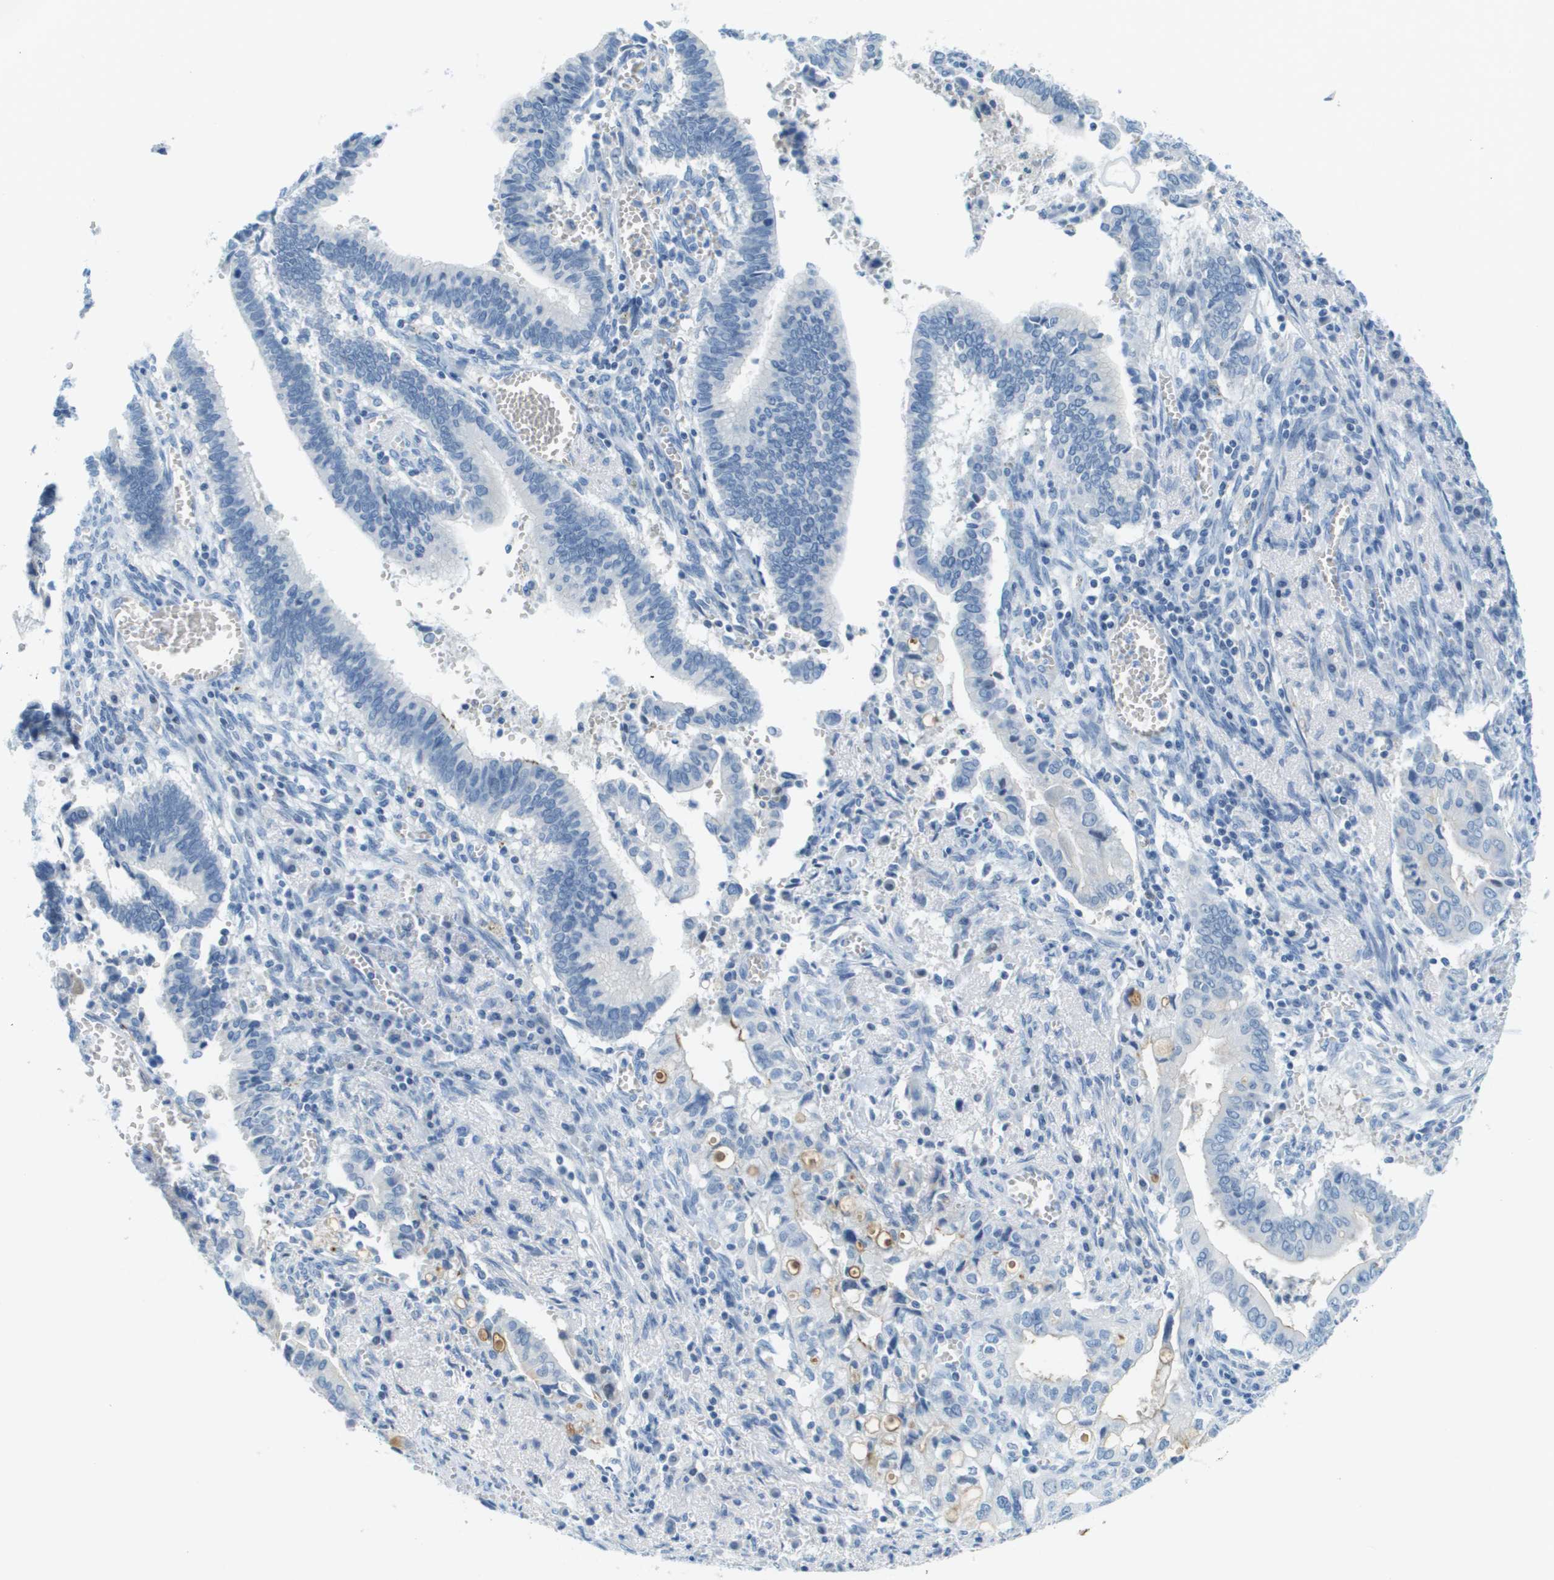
{"staining": {"intensity": "moderate", "quantity": "<25%", "location": "cytoplasmic/membranous"}, "tissue": "cervical cancer", "cell_type": "Tumor cells", "image_type": "cancer", "snomed": [{"axis": "morphology", "description": "Adenocarcinoma, NOS"}, {"axis": "topography", "description": "Cervix"}], "caption": "Cervical cancer (adenocarcinoma) tissue reveals moderate cytoplasmic/membranous positivity in approximately <25% of tumor cells, visualized by immunohistochemistry. Ihc stains the protein in brown and the nuclei are stained blue.", "gene": "CDHR2", "patient": {"sex": "female", "age": 44}}